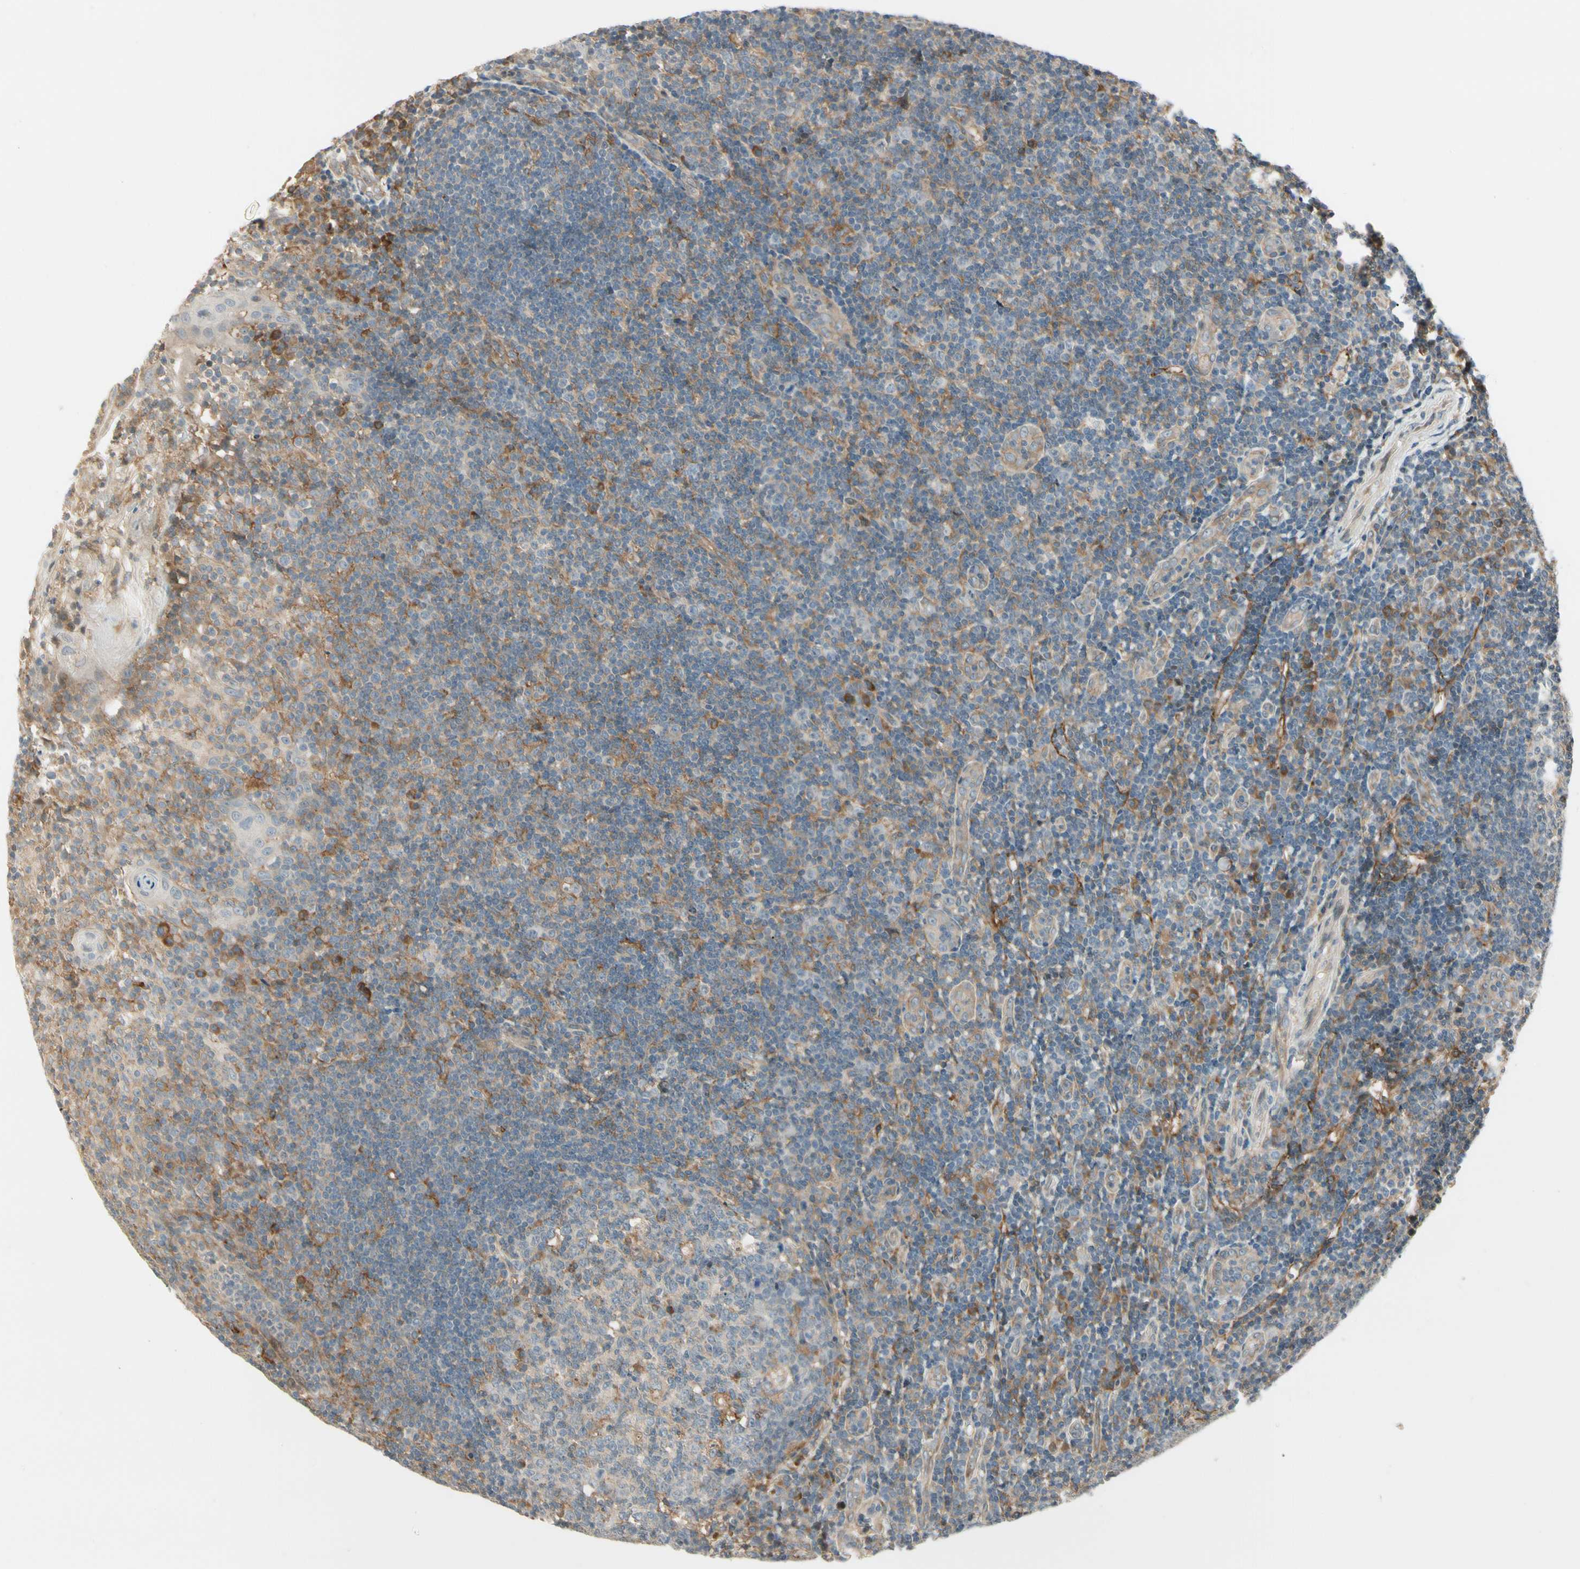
{"staining": {"intensity": "moderate", "quantity": "<25%", "location": "cytoplasmic/membranous"}, "tissue": "tonsil", "cell_type": "Germinal center cells", "image_type": "normal", "snomed": [{"axis": "morphology", "description": "Normal tissue, NOS"}, {"axis": "topography", "description": "Tonsil"}], "caption": "A brown stain highlights moderate cytoplasmic/membranous expression of a protein in germinal center cells of benign tonsil. (DAB = brown stain, brightfield microscopy at high magnification).", "gene": "FNDC3B", "patient": {"sex": "female", "age": 40}}